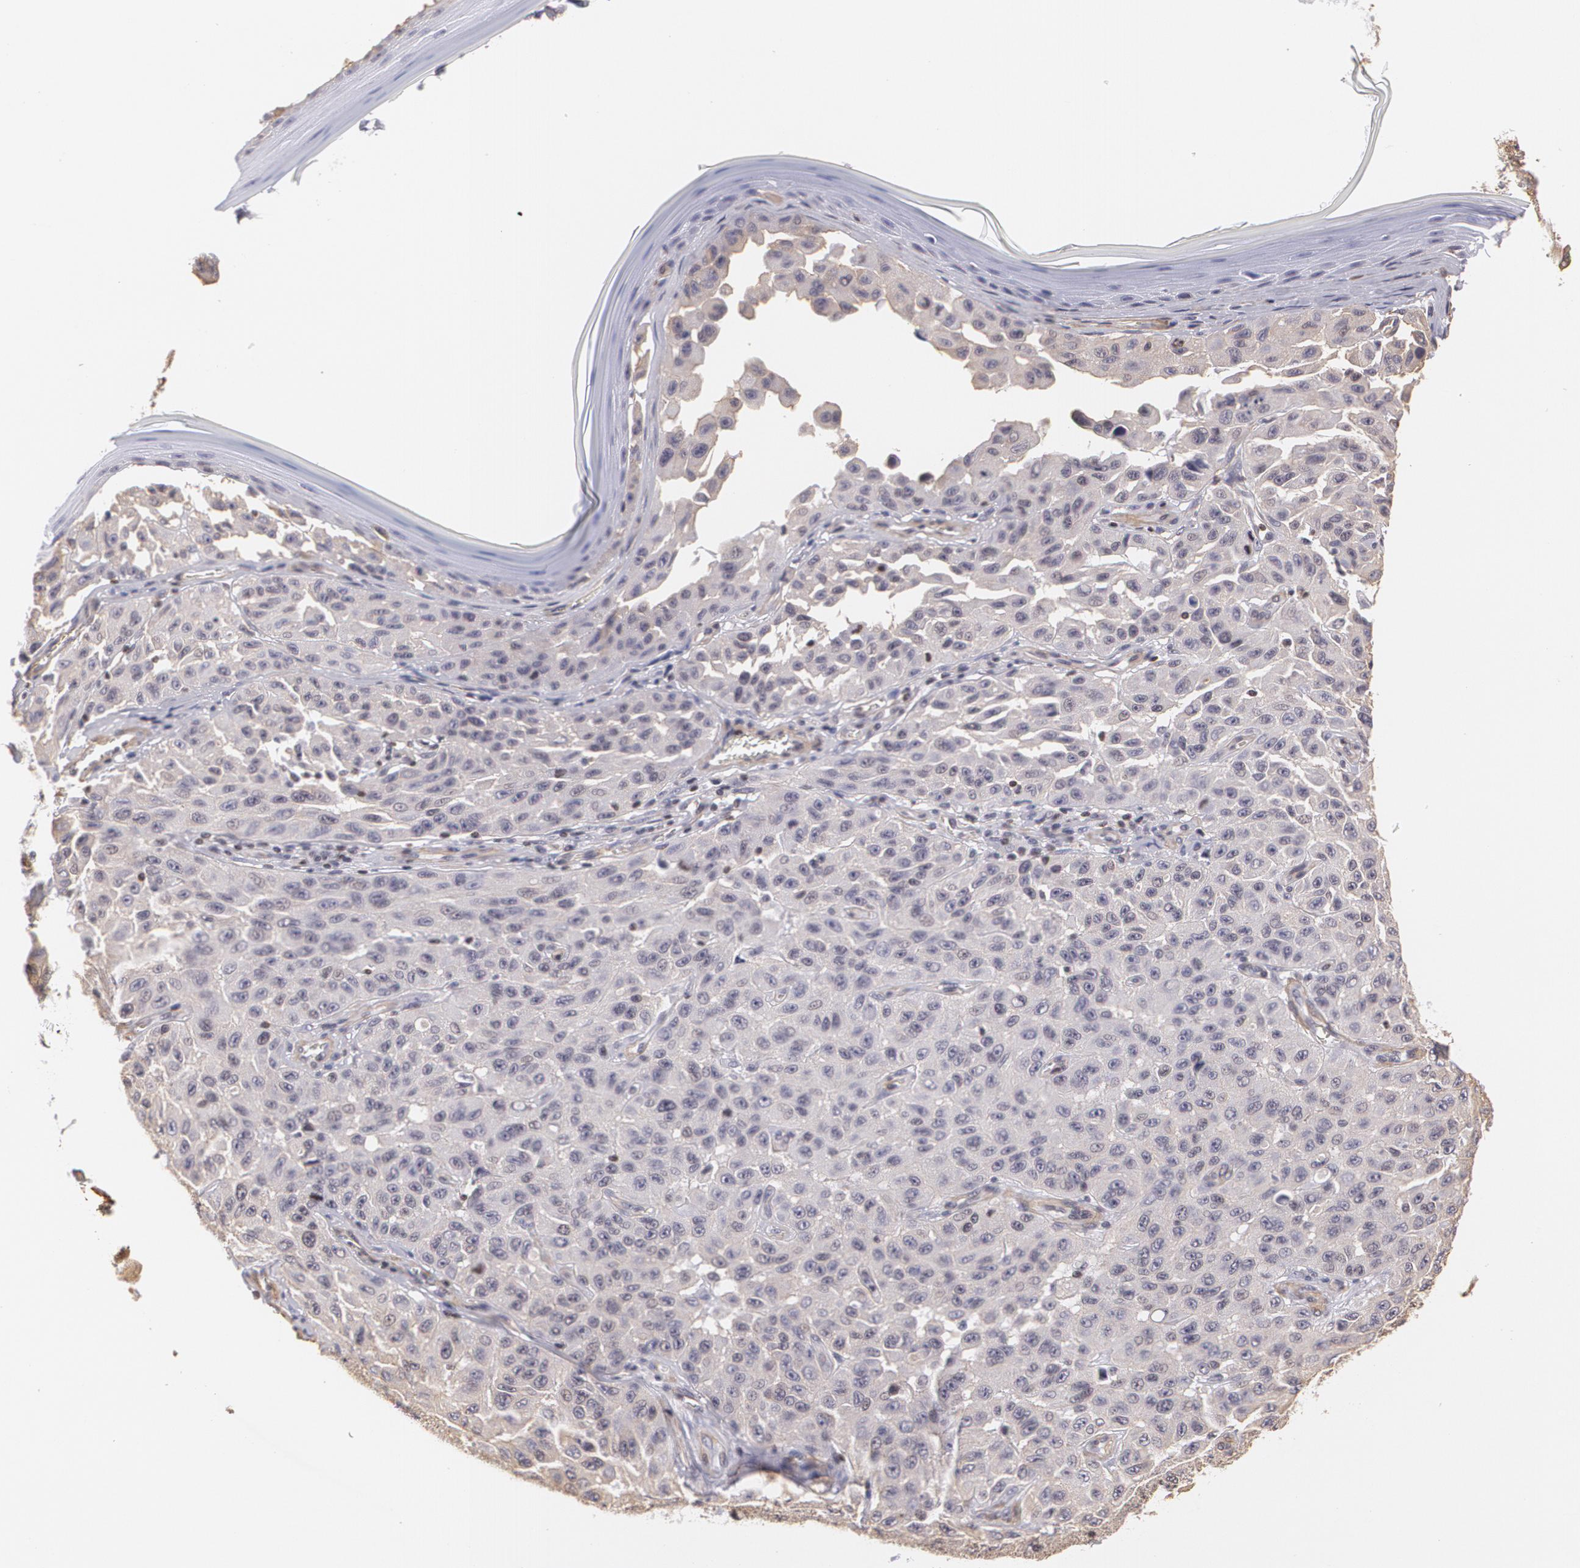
{"staining": {"intensity": "negative", "quantity": "none", "location": "none"}, "tissue": "melanoma", "cell_type": "Tumor cells", "image_type": "cancer", "snomed": [{"axis": "morphology", "description": "Malignant melanoma, NOS"}, {"axis": "topography", "description": "Skin"}], "caption": "A high-resolution micrograph shows immunohistochemistry staining of malignant melanoma, which reveals no significant positivity in tumor cells. (DAB immunohistochemistry visualized using brightfield microscopy, high magnification).", "gene": "VAMP1", "patient": {"sex": "male", "age": 30}}